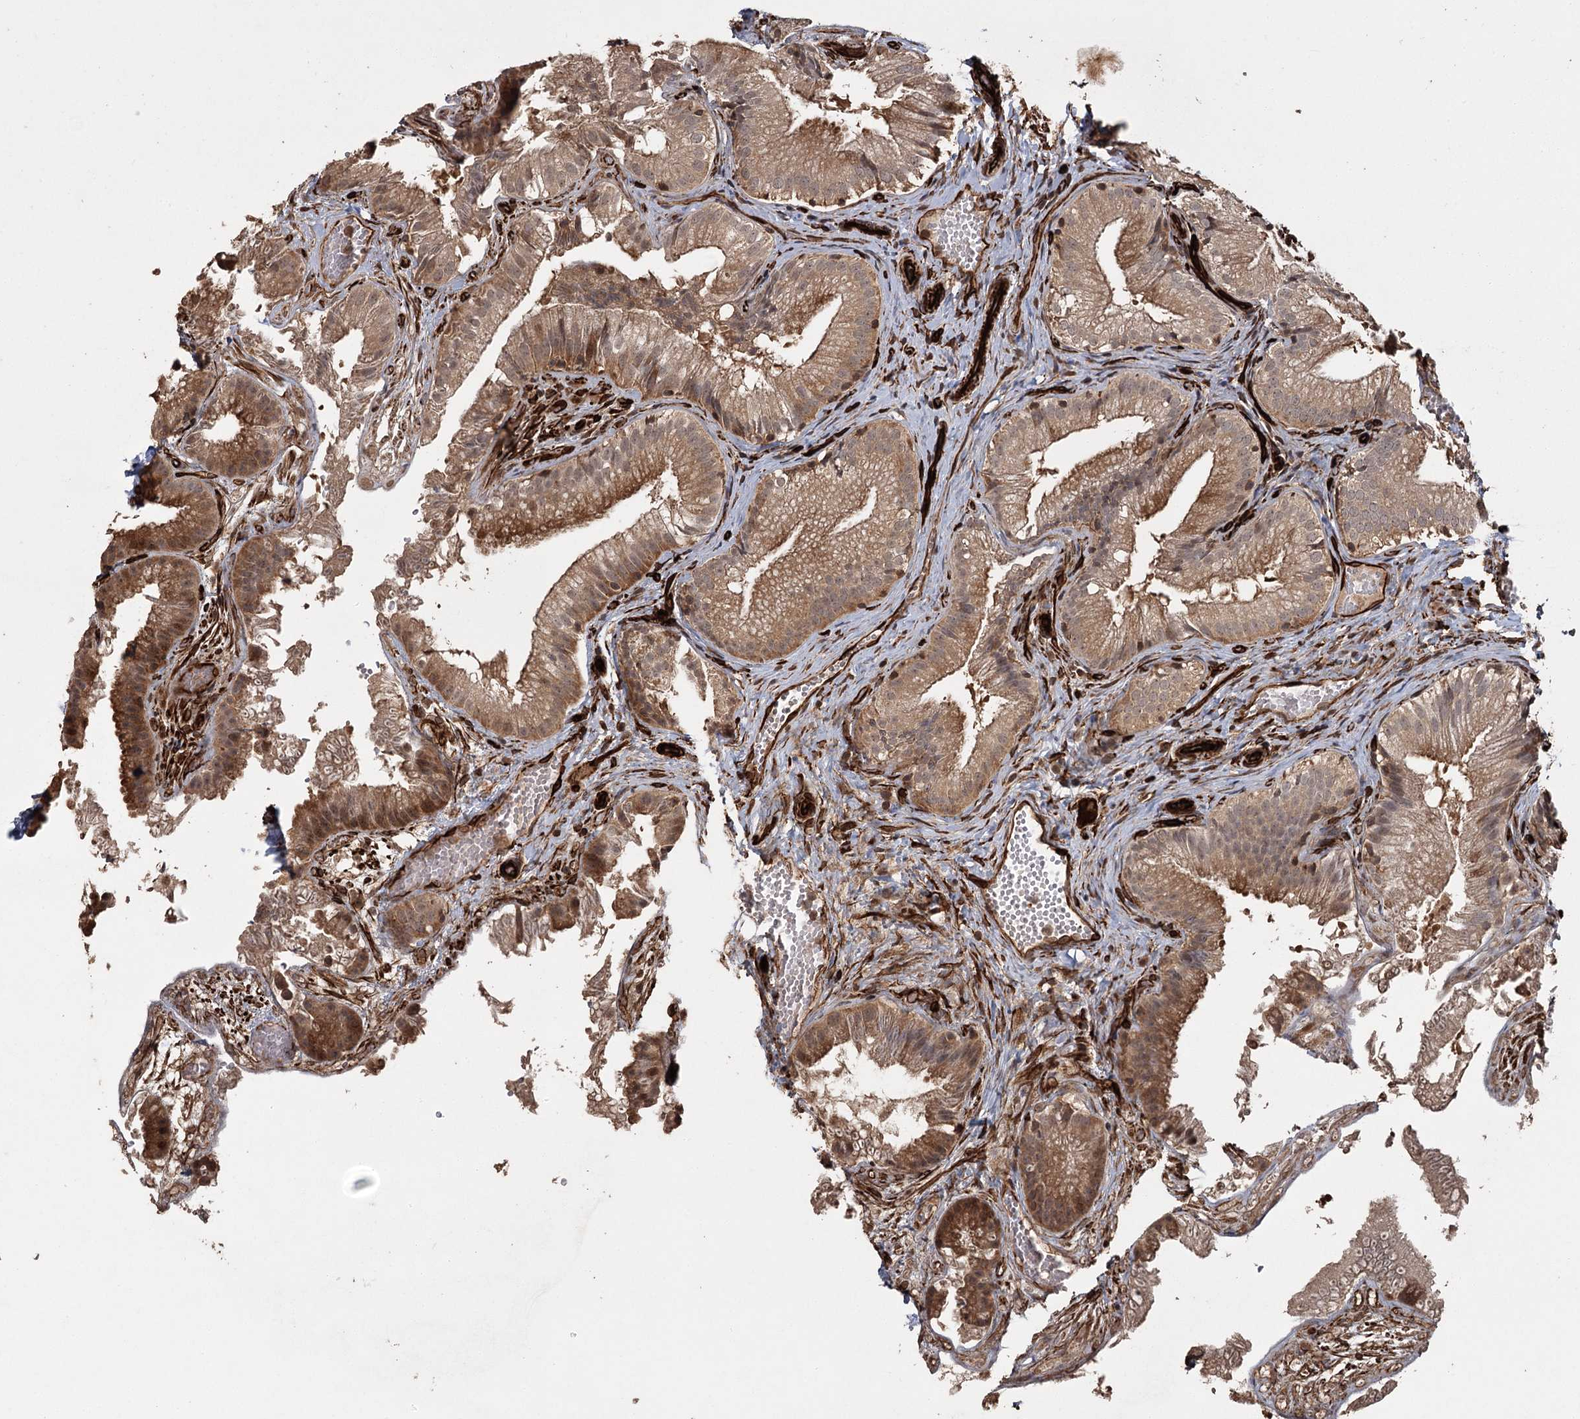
{"staining": {"intensity": "moderate", "quantity": ">75%", "location": "cytoplasmic/membranous"}, "tissue": "gallbladder", "cell_type": "Glandular cells", "image_type": "normal", "snomed": [{"axis": "morphology", "description": "Normal tissue, NOS"}, {"axis": "topography", "description": "Gallbladder"}], "caption": "Immunohistochemistry (IHC) histopathology image of normal gallbladder: human gallbladder stained using IHC exhibits medium levels of moderate protein expression localized specifically in the cytoplasmic/membranous of glandular cells, appearing as a cytoplasmic/membranous brown color.", "gene": "RPAP3", "patient": {"sex": "female", "age": 30}}